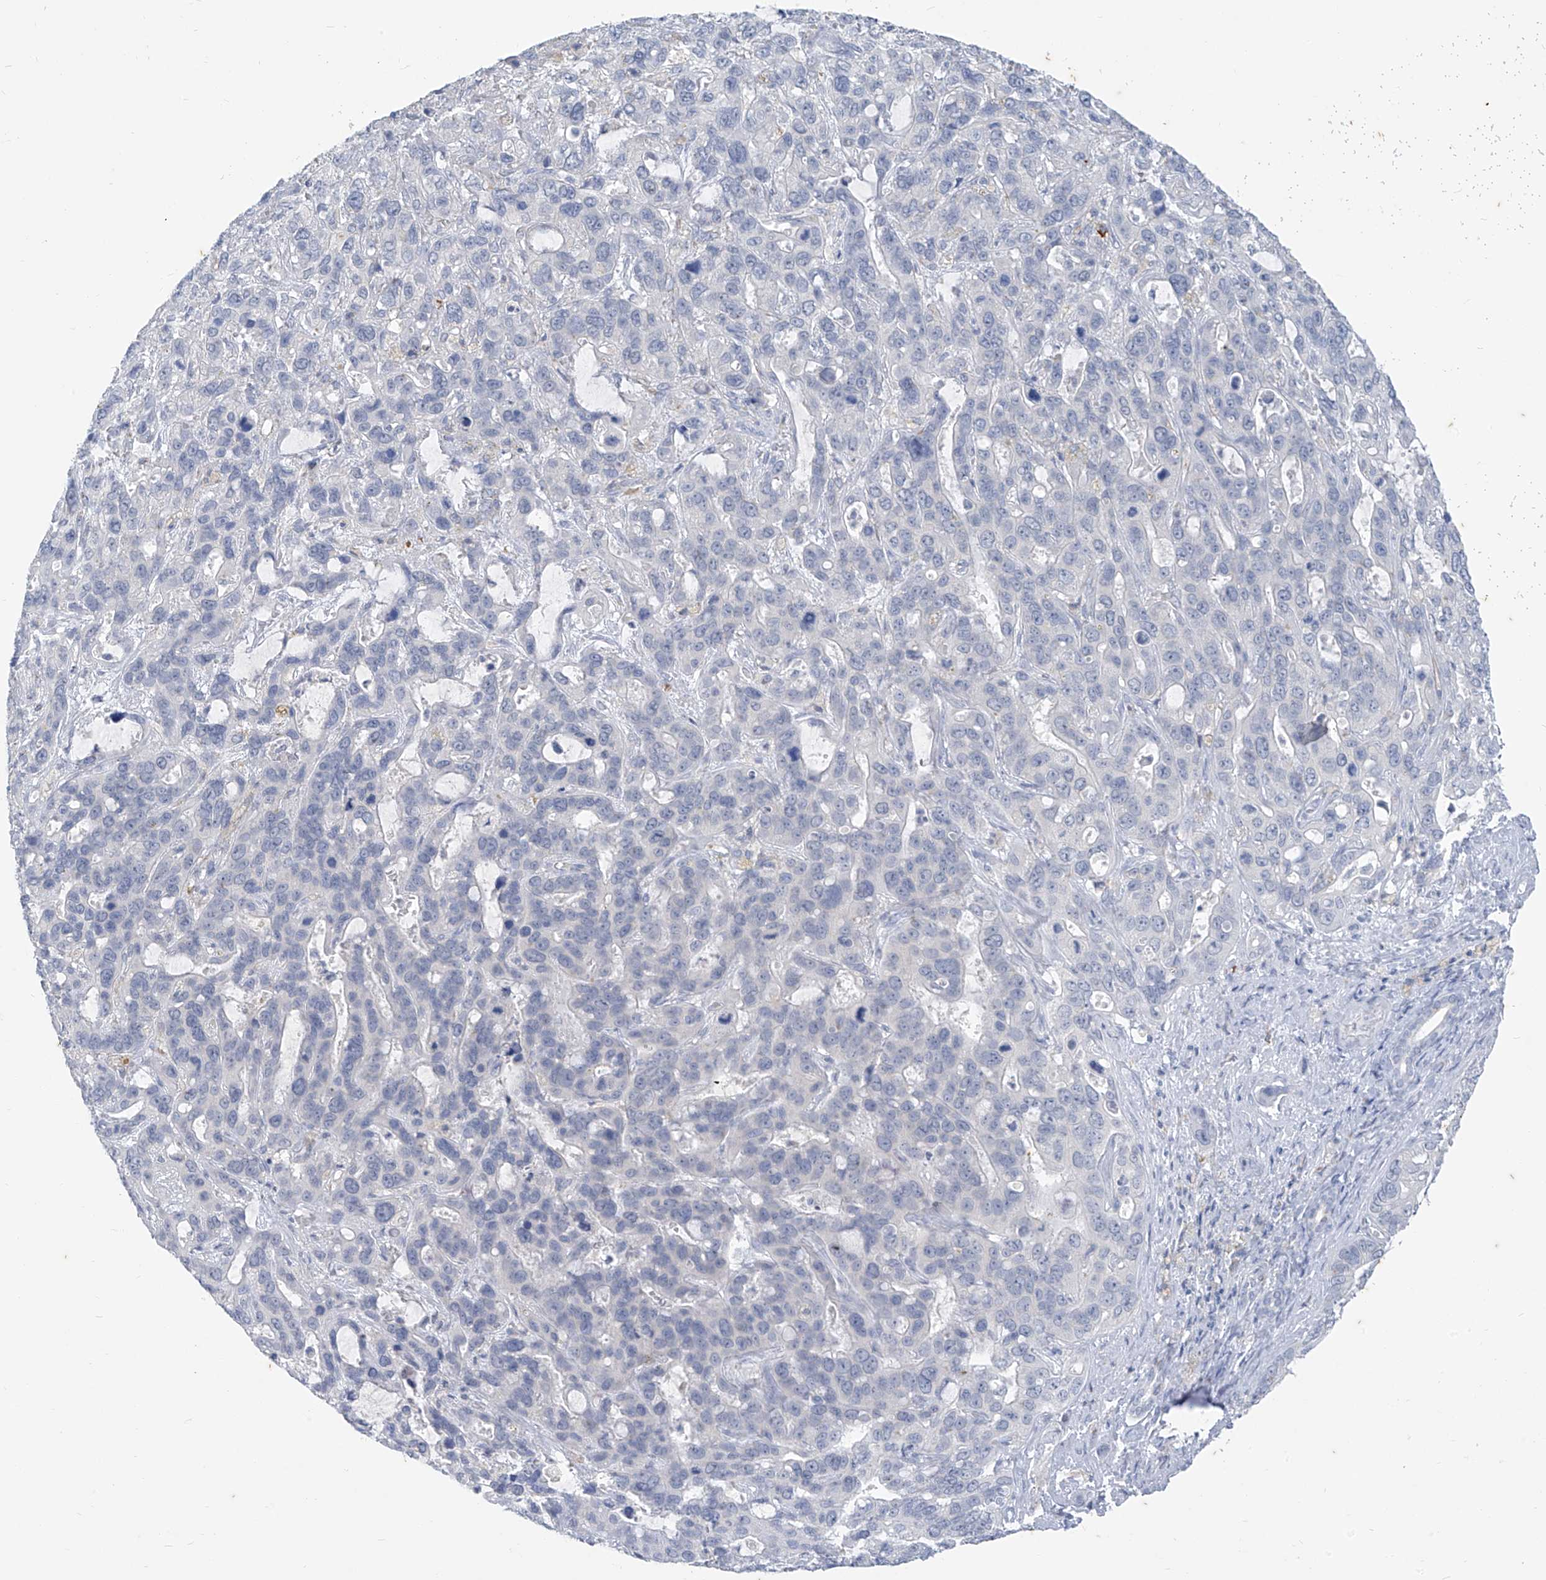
{"staining": {"intensity": "negative", "quantity": "none", "location": "none"}, "tissue": "liver cancer", "cell_type": "Tumor cells", "image_type": "cancer", "snomed": [{"axis": "morphology", "description": "Cholangiocarcinoma"}, {"axis": "topography", "description": "Liver"}], "caption": "A histopathology image of human liver cancer is negative for staining in tumor cells.", "gene": "CX3CR1", "patient": {"sex": "female", "age": 65}}